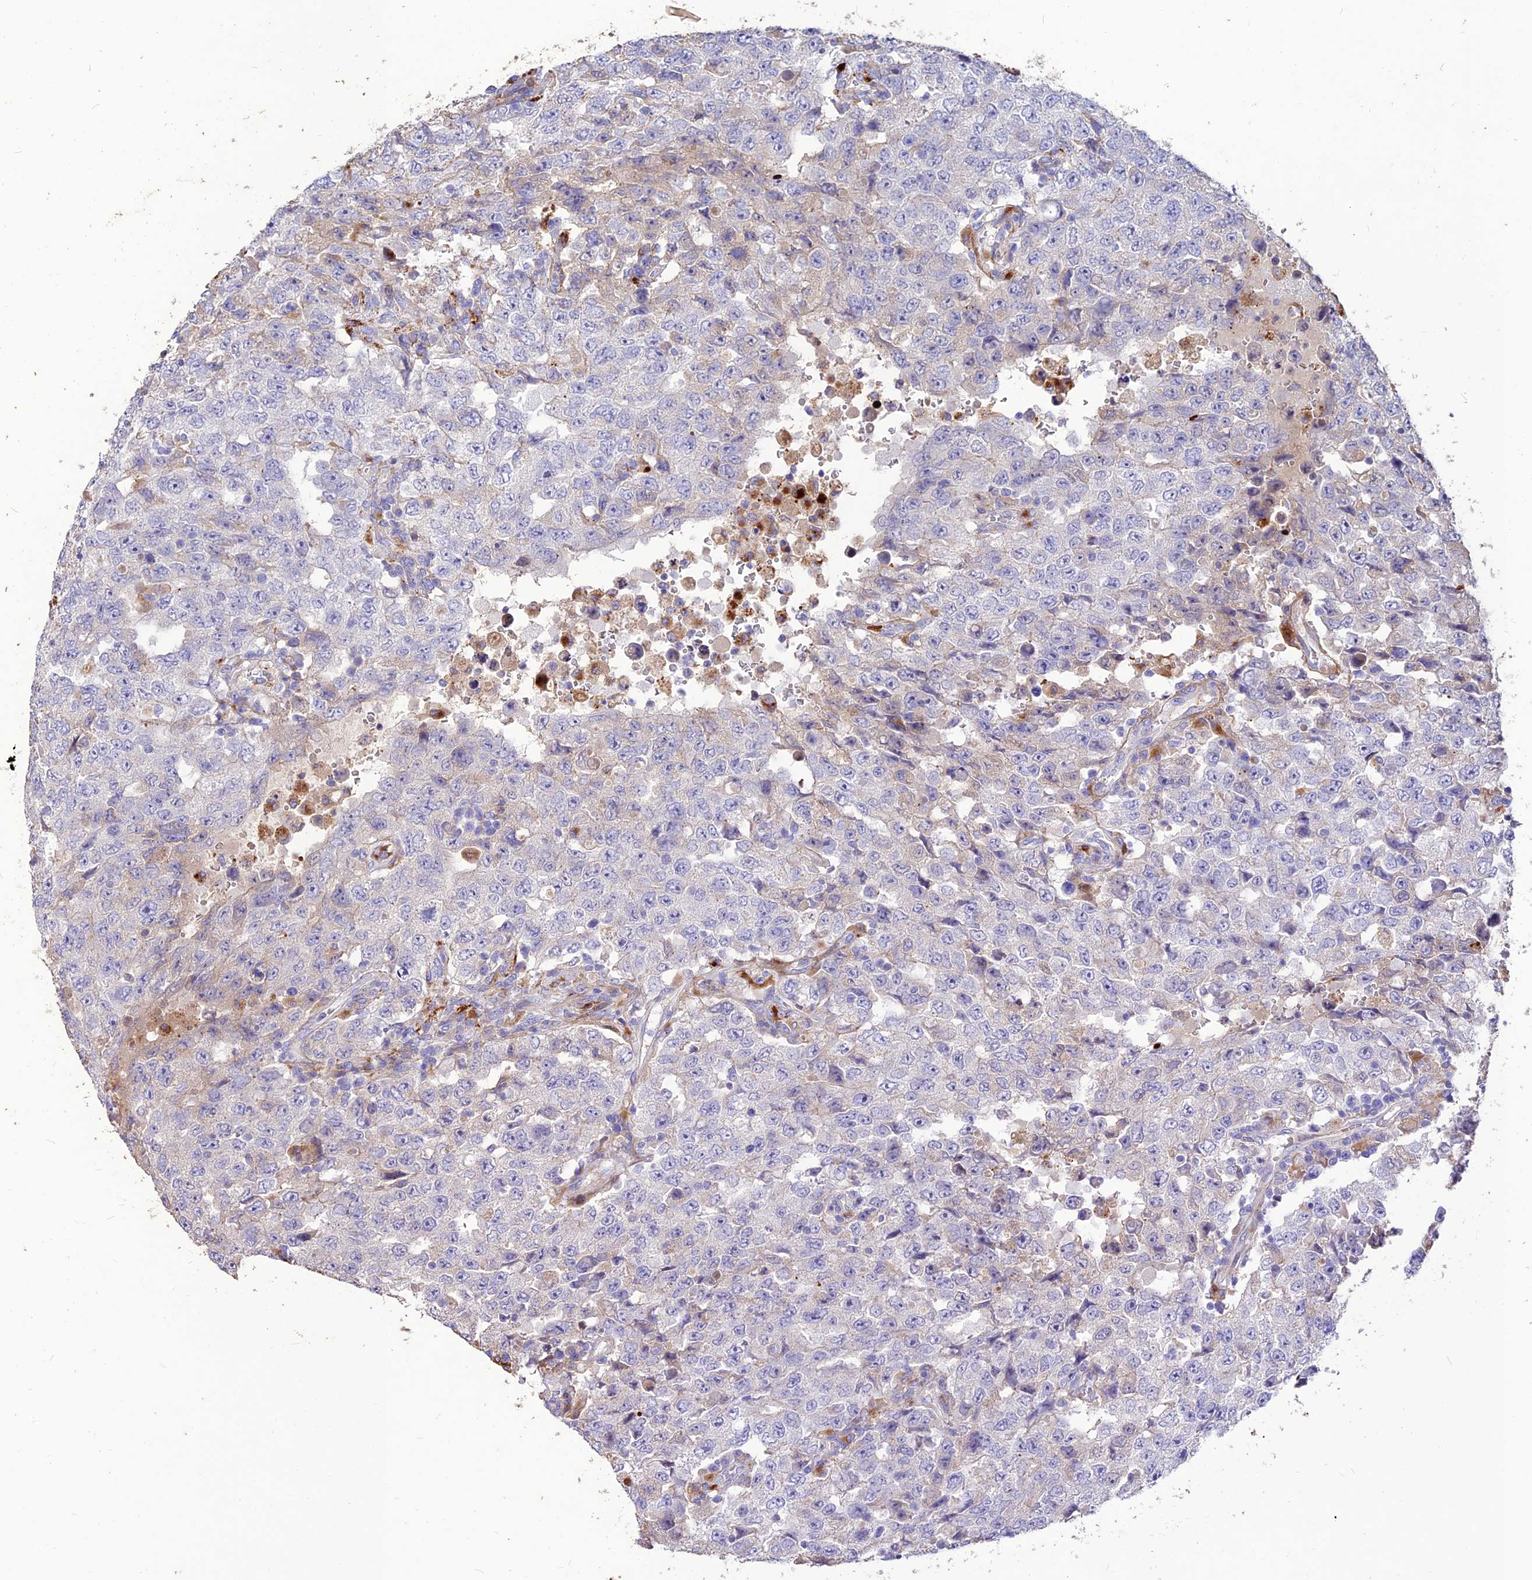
{"staining": {"intensity": "negative", "quantity": "none", "location": "none"}, "tissue": "testis cancer", "cell_type": "Tumor cells", "image_type": "cancer", "snomed": [{"axis": "morphology", "description": "Carcinoma, Embryonal, NOS"}, {"axis": "topography", "description": "Testis"}], "caption": "Histopathology image shows no protein staining in tumor cells of testis cancer (embryonal carcinoma) tissue.", "gene": "RIMOC1", "patient": {"sex": "male", "age": 26}}